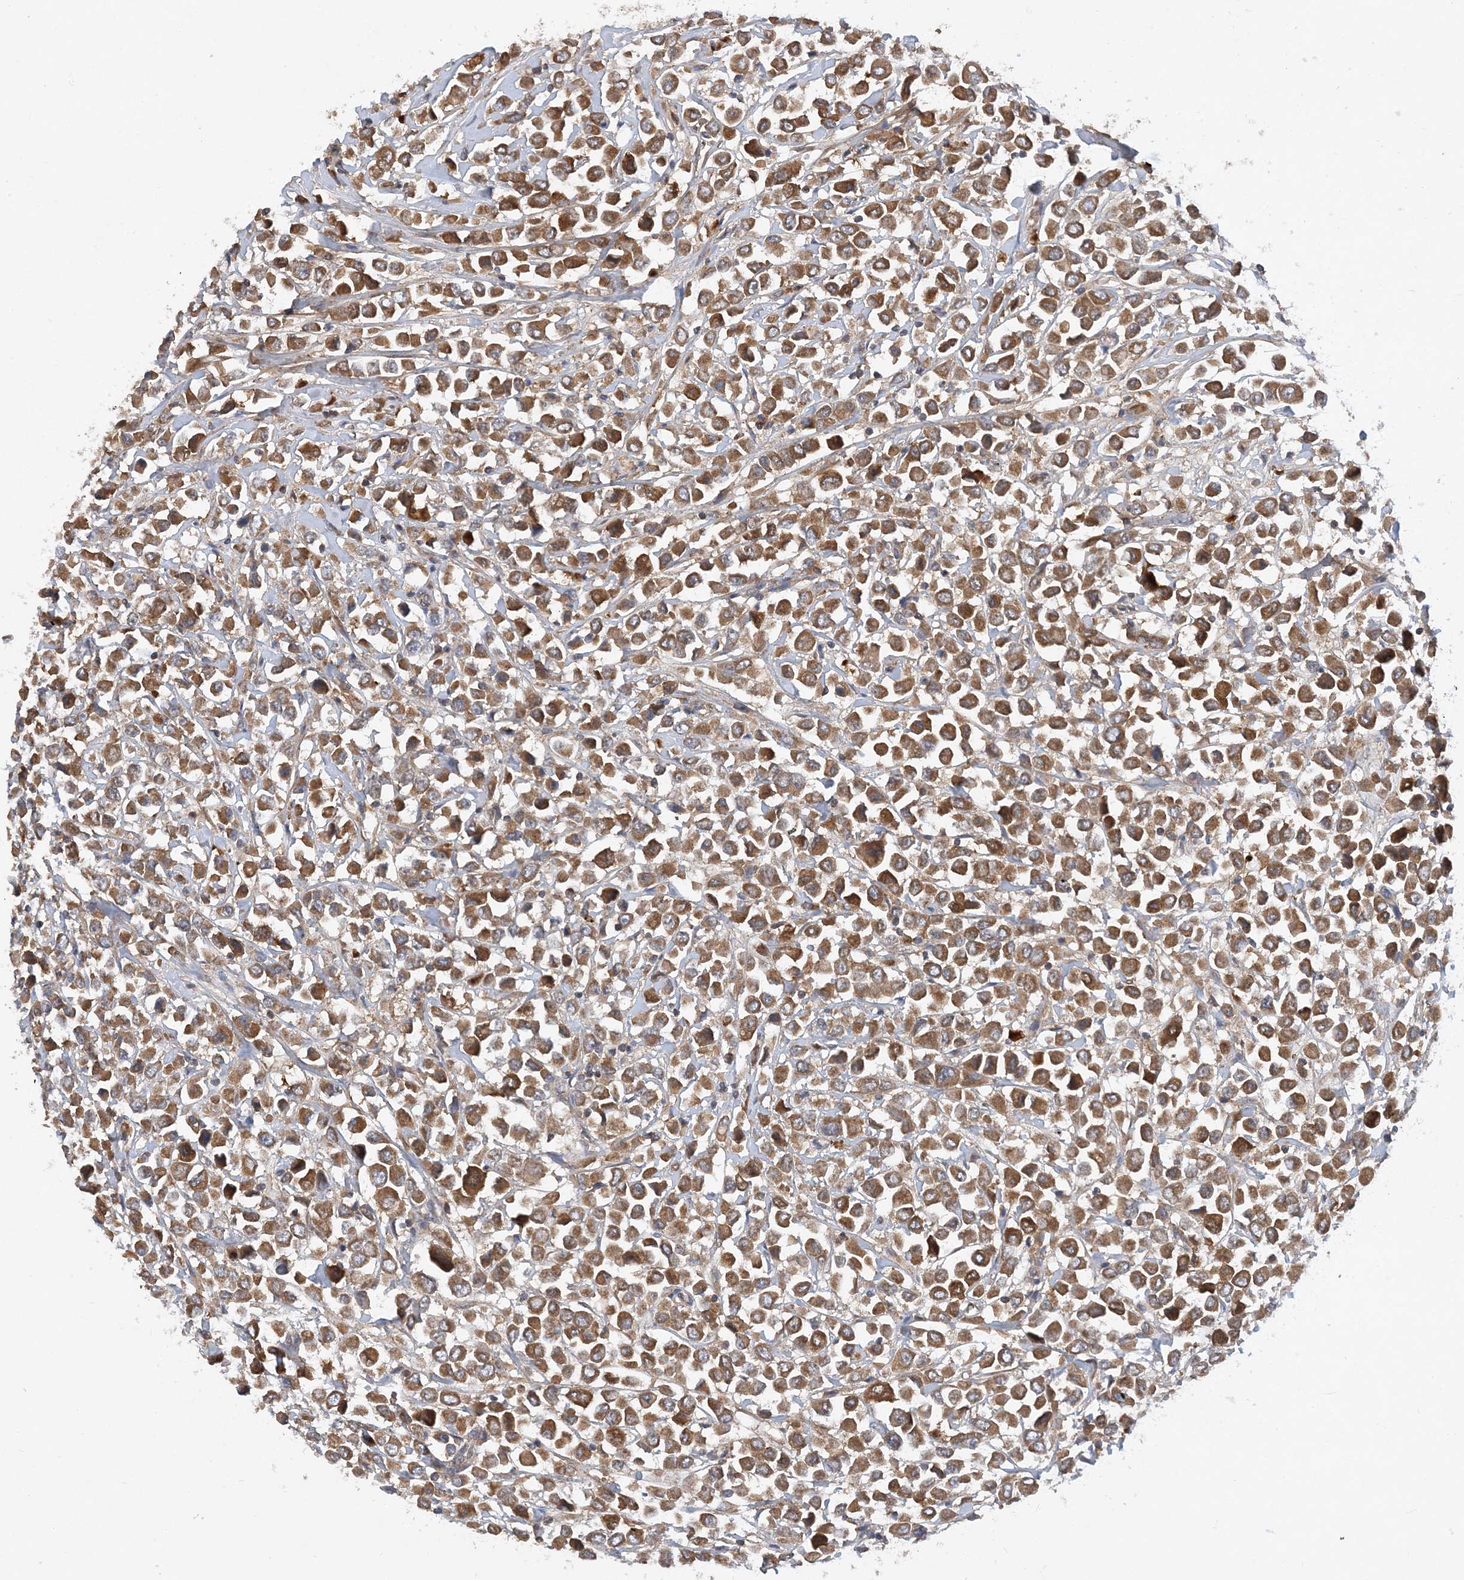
{"staining": {"intensity": "moderate", "quantity": ">75%", "location": "cytoplasmic/membranous"}, "tissue": "breast cancer", "cell_type": "Tumor cells", "image_type": "cancer", "snomed": [{"axis": "morphology", "description": "Duct carcinoma"}, {"axis": "topography", "description": "Breast"}], "caption": "Immunohistochemistry (IHC) histopathology image of human intraductal carcinoma (breast) stained for a protein (brown), which exhibits medium levels of moderate cytoplasmic/membranous positivity in approximately >75% of tumor cells.", "gene": "STK19", "patient": {"sex": "female", "age": 61}}